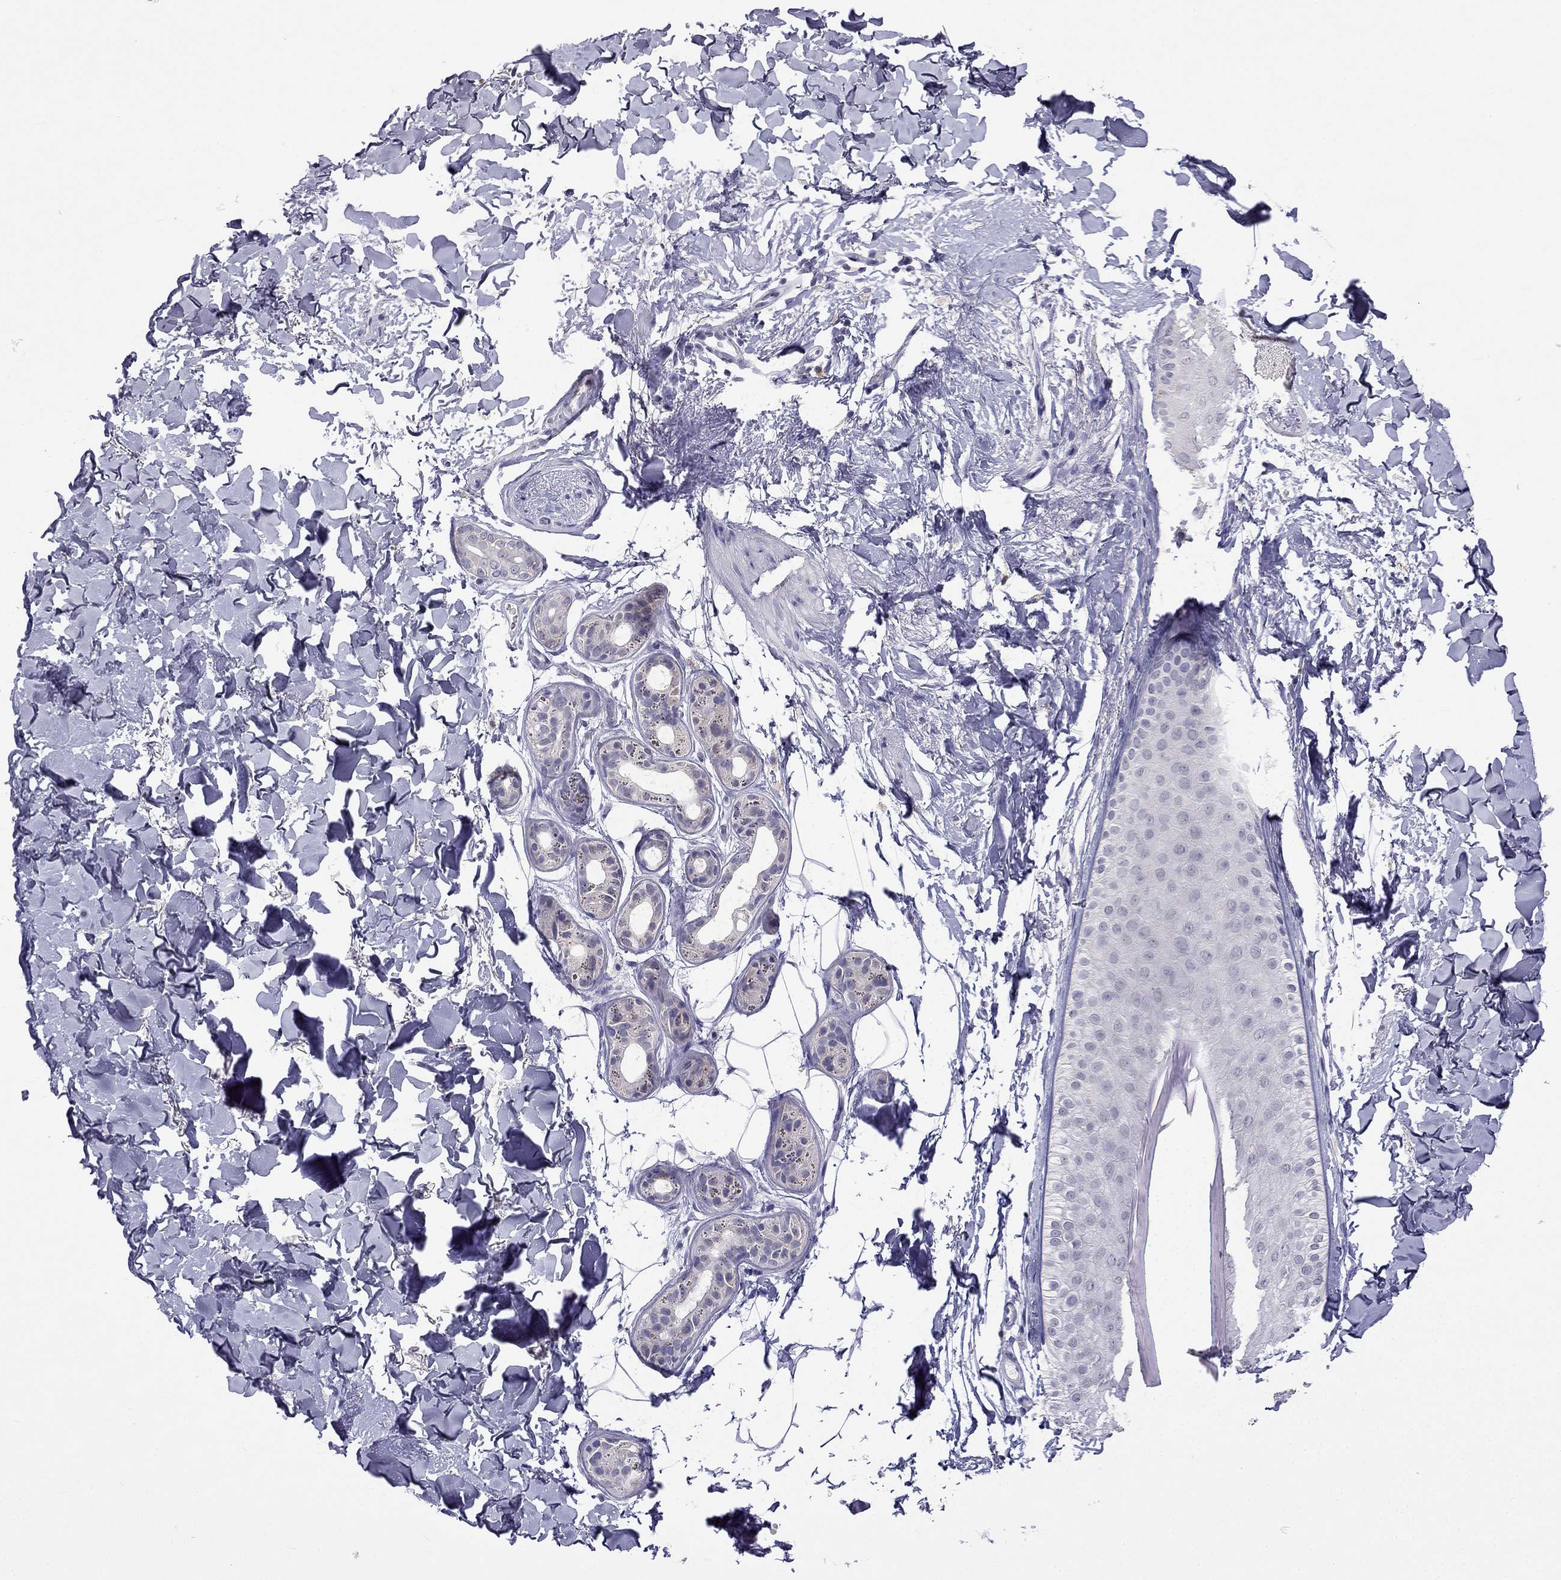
{"staining": {"intensity": "negative", "quantity": "none", "location": "none"}, "tissue": "skin cancer", "cell_type": "Tumor cells", "image_type": "cancer", "snomed": [{"axis": "morphology", "description": "Normal tissue, NOS"}, {"axis": "morphology", "description": "Basal cell carcinoma"}, {"axis": "topography", "description": "Skin"}], "caption": "Image shows no significant protein staining in tumor cells of basal cell carcinoma (skin). (DAB (3,3'-diaminobenzidine) immunohistochemistry visualized using brightfield microscopy, high magnification).", "gene": "C5orf49", "patient": {"sex": "male", "age": 84}}